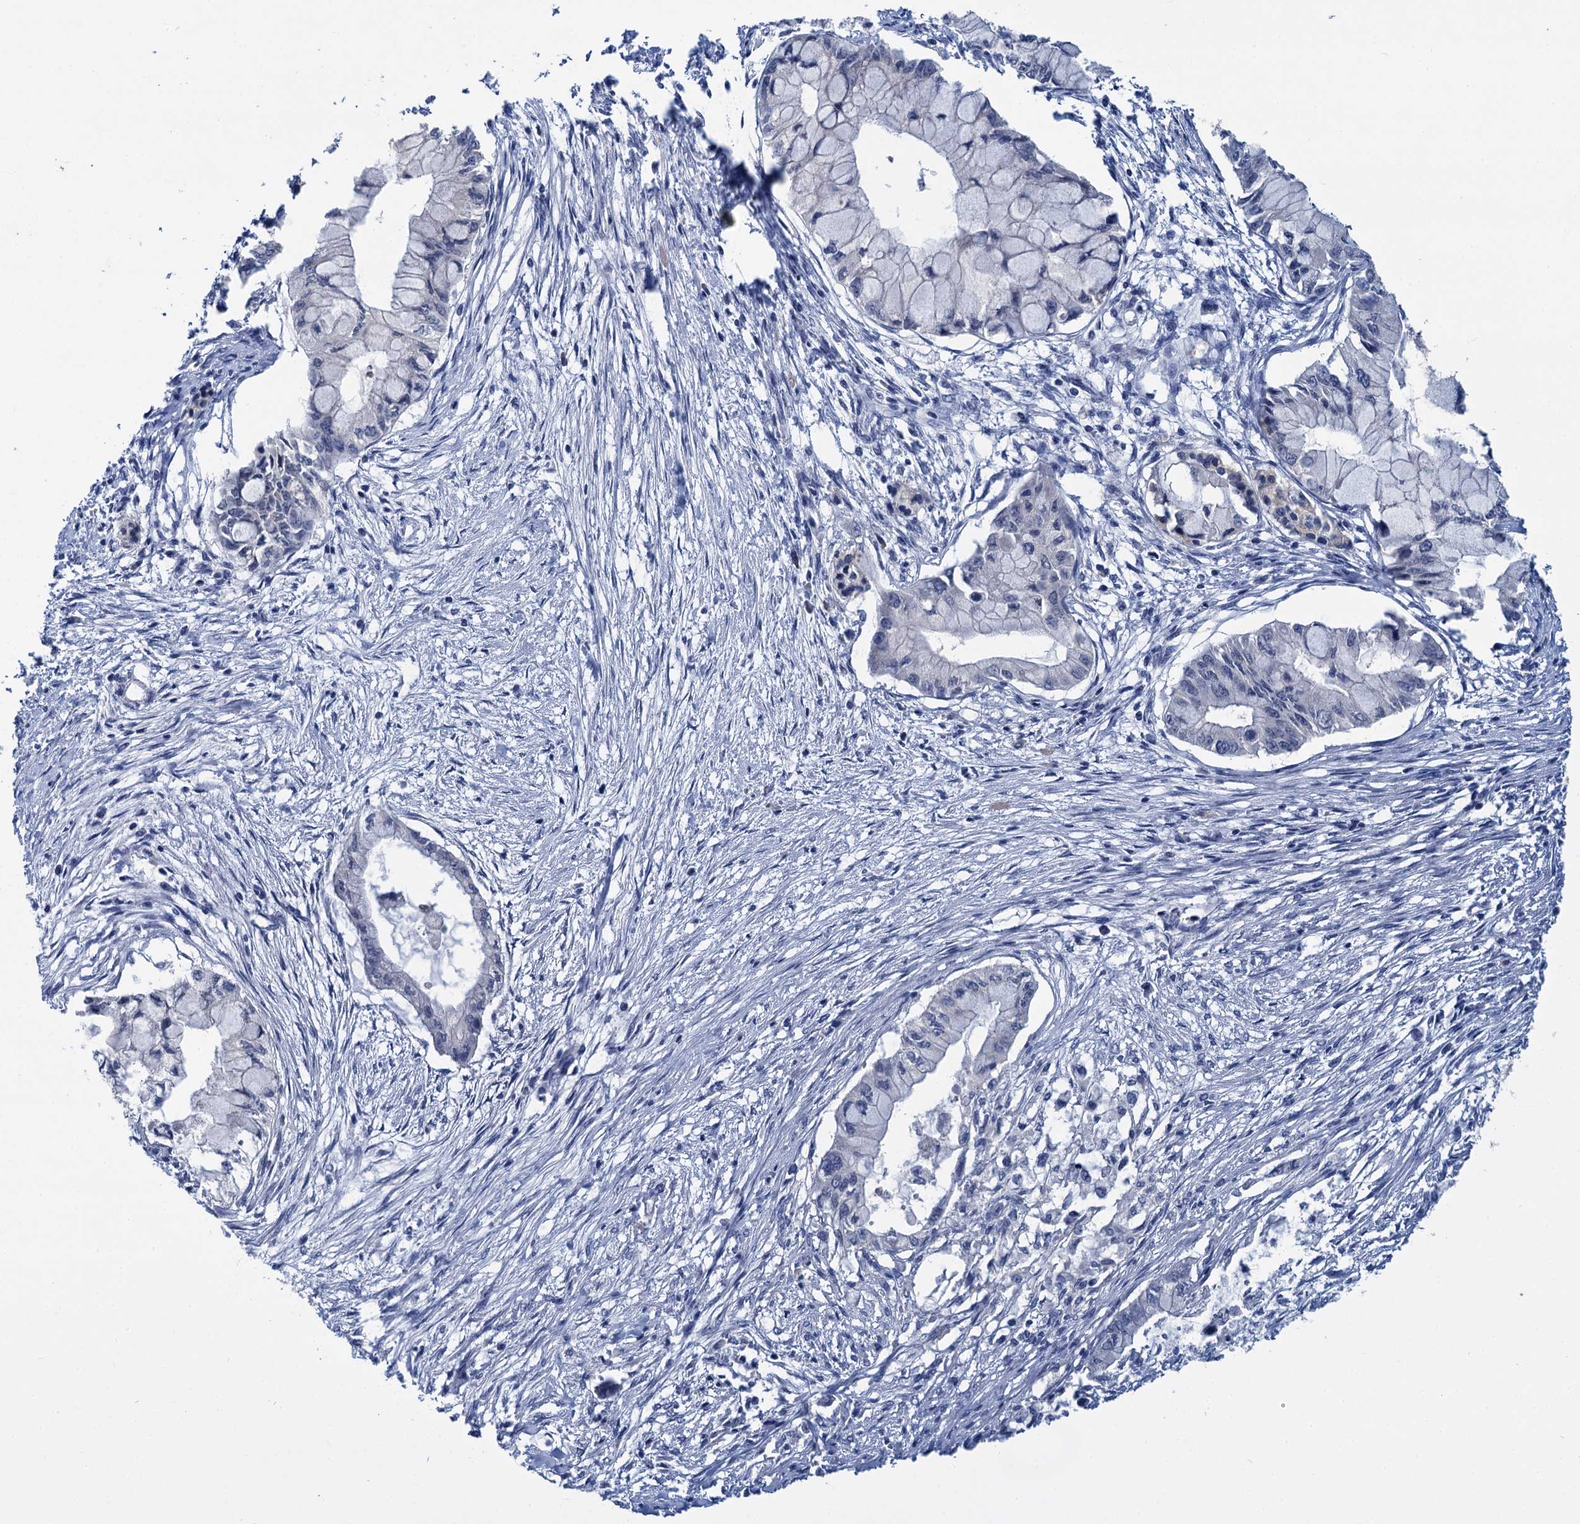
{"staining": {"intensity": "negative", "quantity": "none", "location": "none"}, "tissue": "pancreatic cancer", "cell_type": "Tumor cells", "image_type": "cancer", "snomed": [{"axis": "morphology", "description": "Adenocarcinoma, NOS"}, {"axis": "topography", "description": "Pancreas"}], "caption": "IHC image of human pancreatic cancer (adenocarcinoma) stained for a protein (brown), which reveals no staining in tumor cells.", "gene": "ANKRD42", "patient": {"sex": "male", "age": 48}}